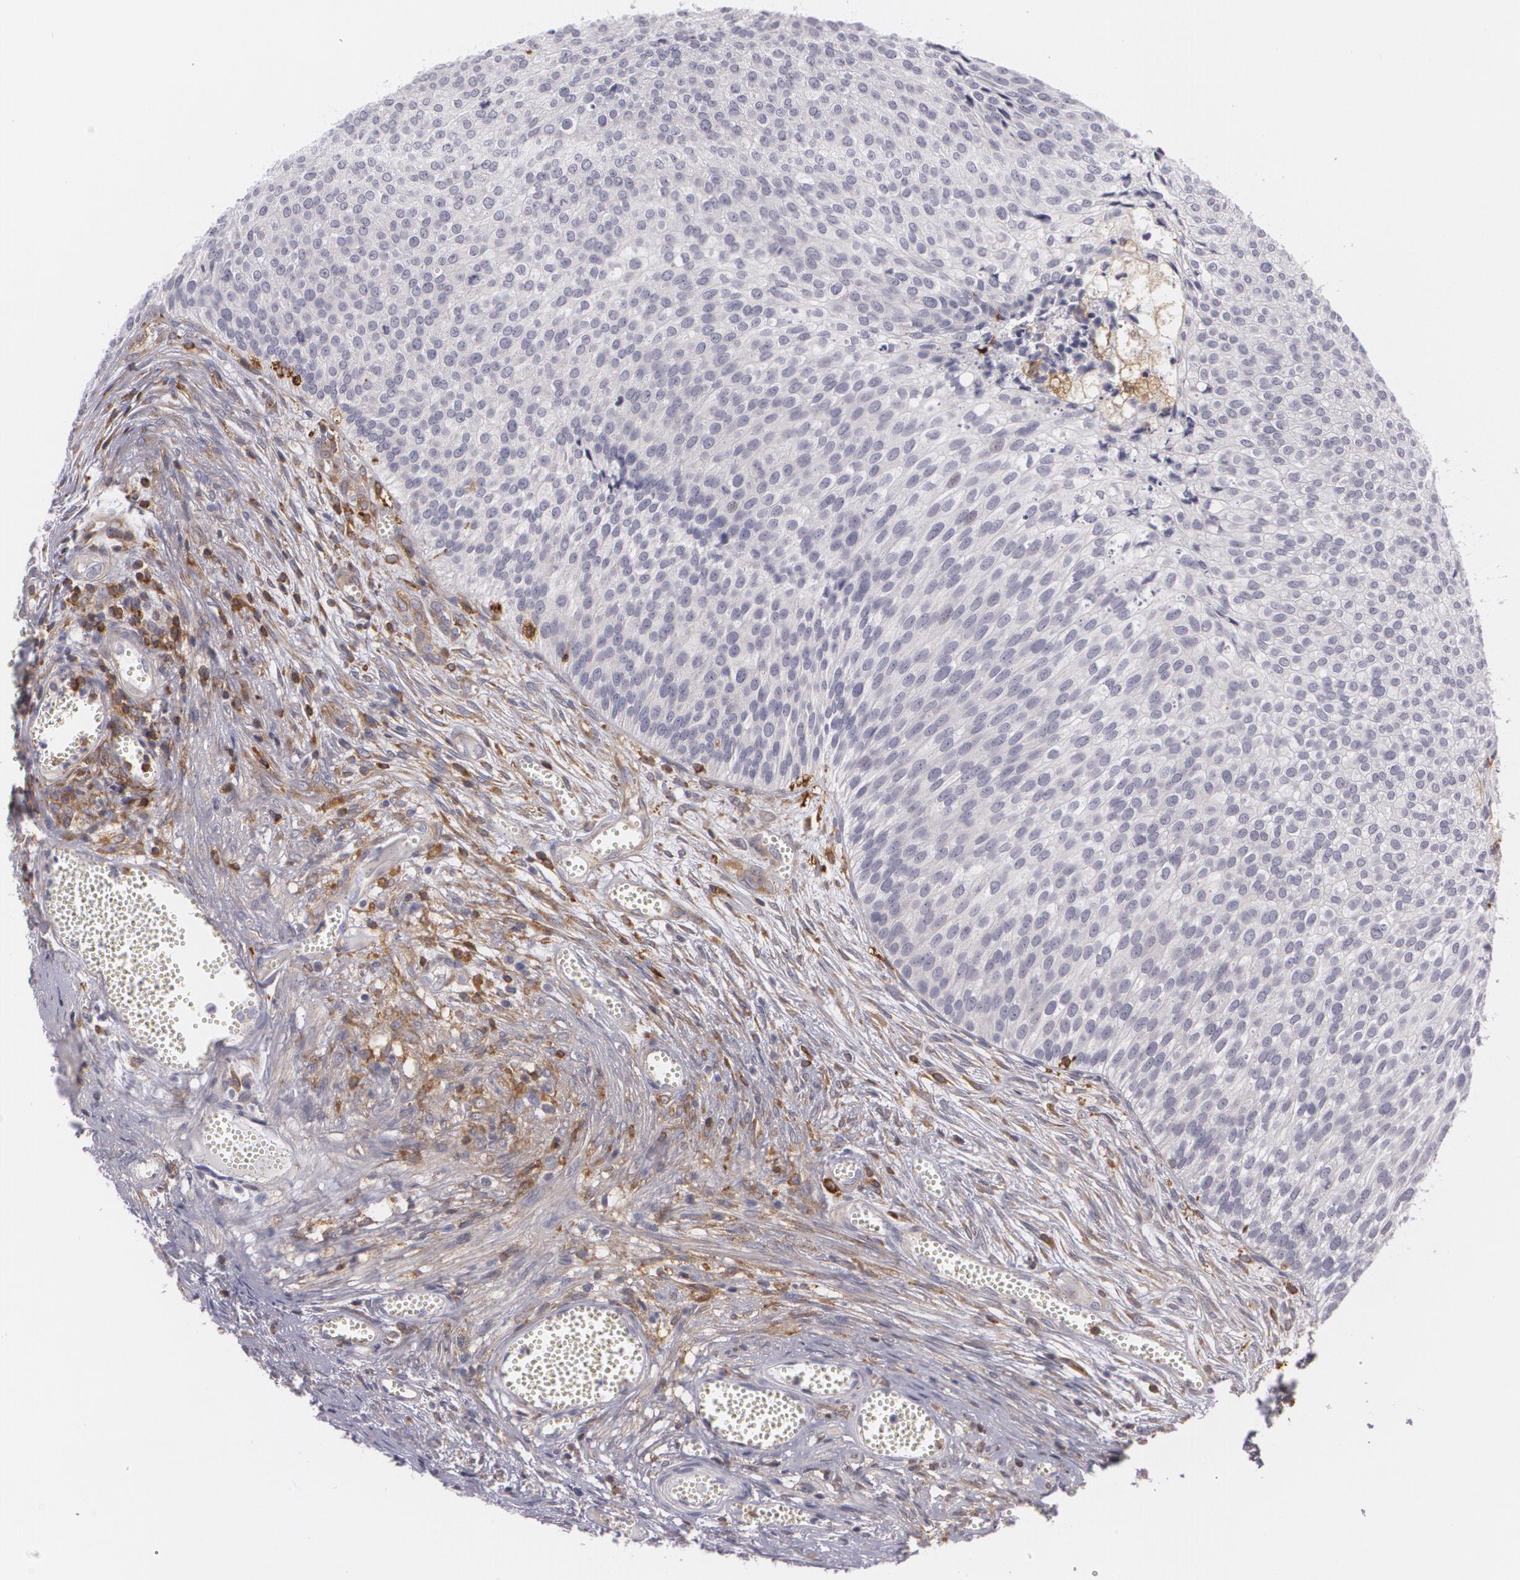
{"staining": {"intensity": "negative", "quantity": "none", "location": "none"}, "tissue": "urothelial cancer", "cell_type": "Tumor cells", "image_type": "cancer", "snomed": [{"axis": "morphology", "description": "Urothelial carcinoma, Low grade"}, {"axis": "topography", "description": "Urinary bladder"}], "caption": "Immunohistochemistry (IHC) image of urothelial cancer stained for a protein (brown), which displays no expression in tumor cells. The staining was performed using DAB (3,3'-diaminobenzidine) to visualize the protein expression in brown, while the nuclei were stained in blue with hematoxylin (Magnification: 20x).", "gene": "BIN1", "patient": {"sex": "male", "age": 84}}